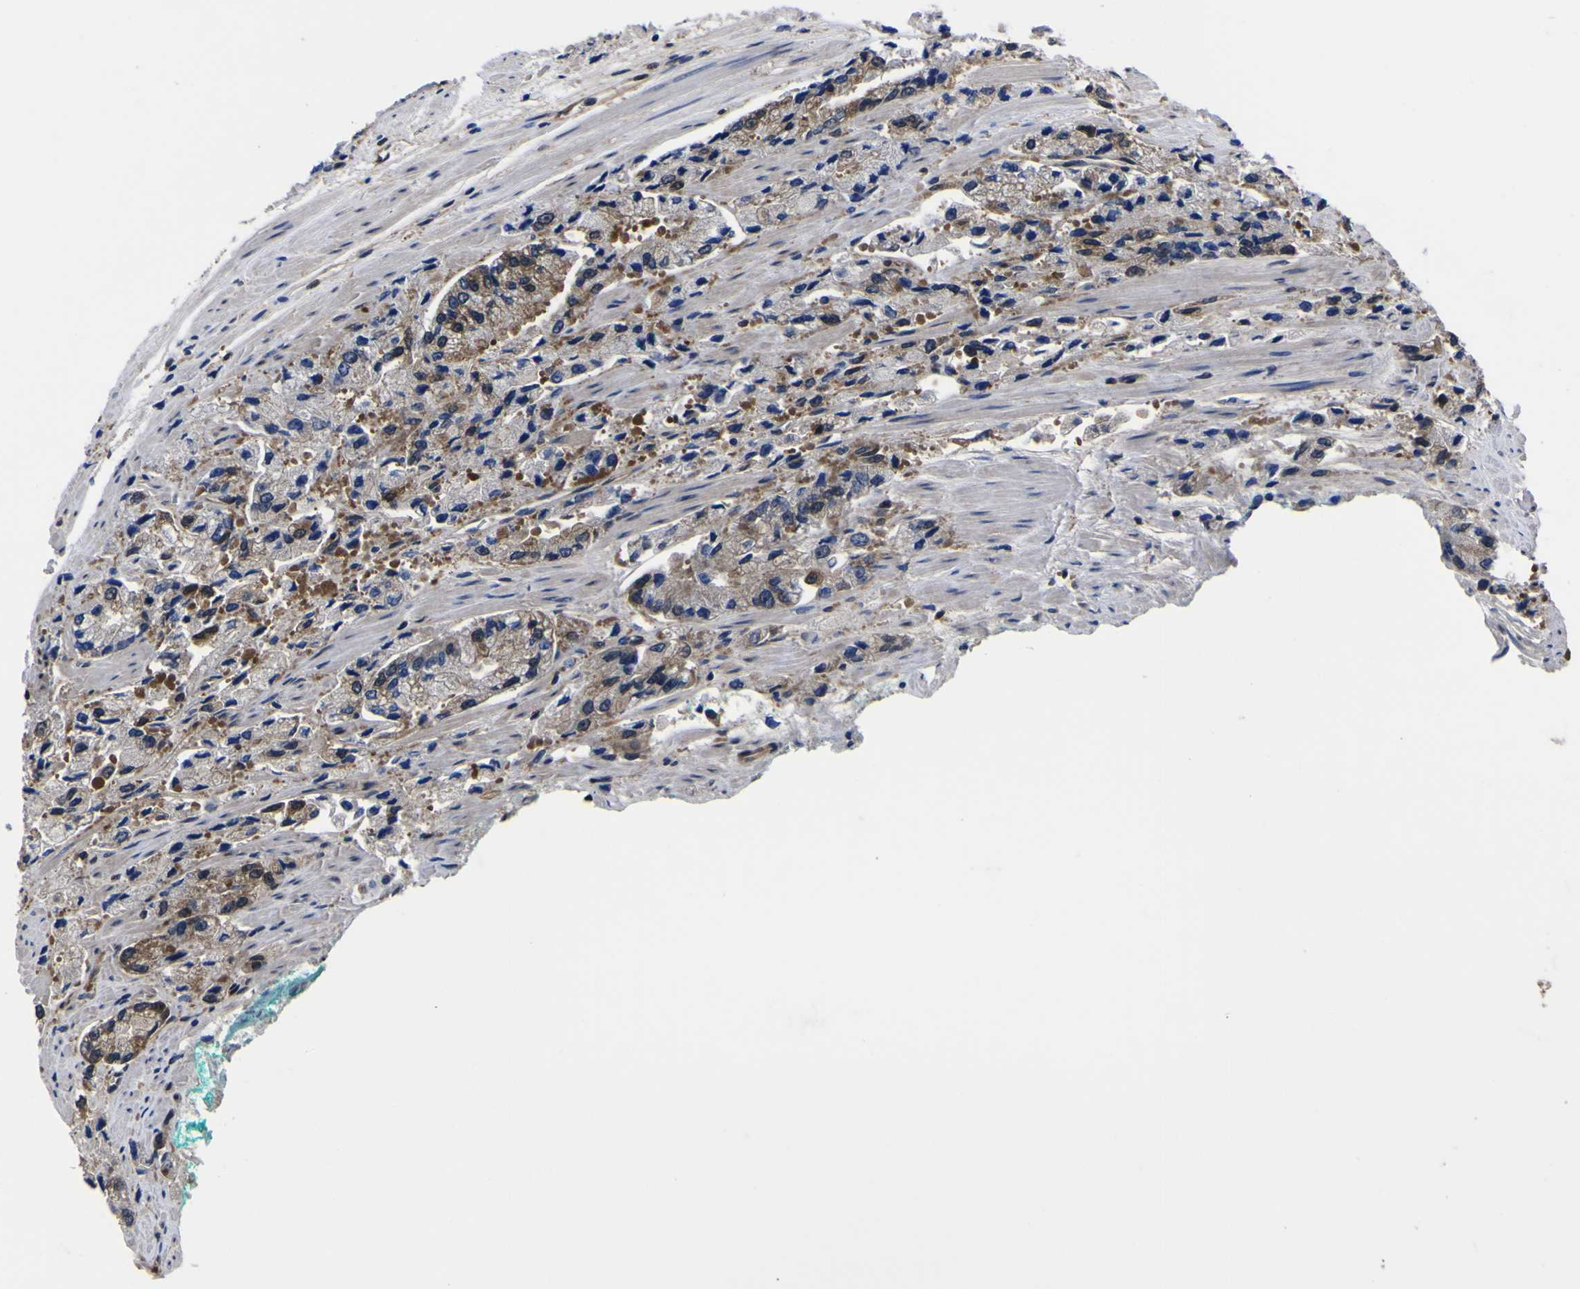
{"staining": {"intensity": "moderate", "quantity": "25%-75%", "location": "cytoplasmic/membranous"}, "tissue": "prostate cancer", "cell_type": "Tumor cells", "image_type": "cancer", "snomed": [{"axis": "morphology", "description": "Adenocarcinoma, High grade"}, {"axis": "topography", "description": "Prostate"}], "caption": "High-grade adenocarcinoma (prostate) stained with a protein marker shows moderate staining in tumor cells.", "gene": "FAM110B", "patient": {"sex": "male", "age": 58}}